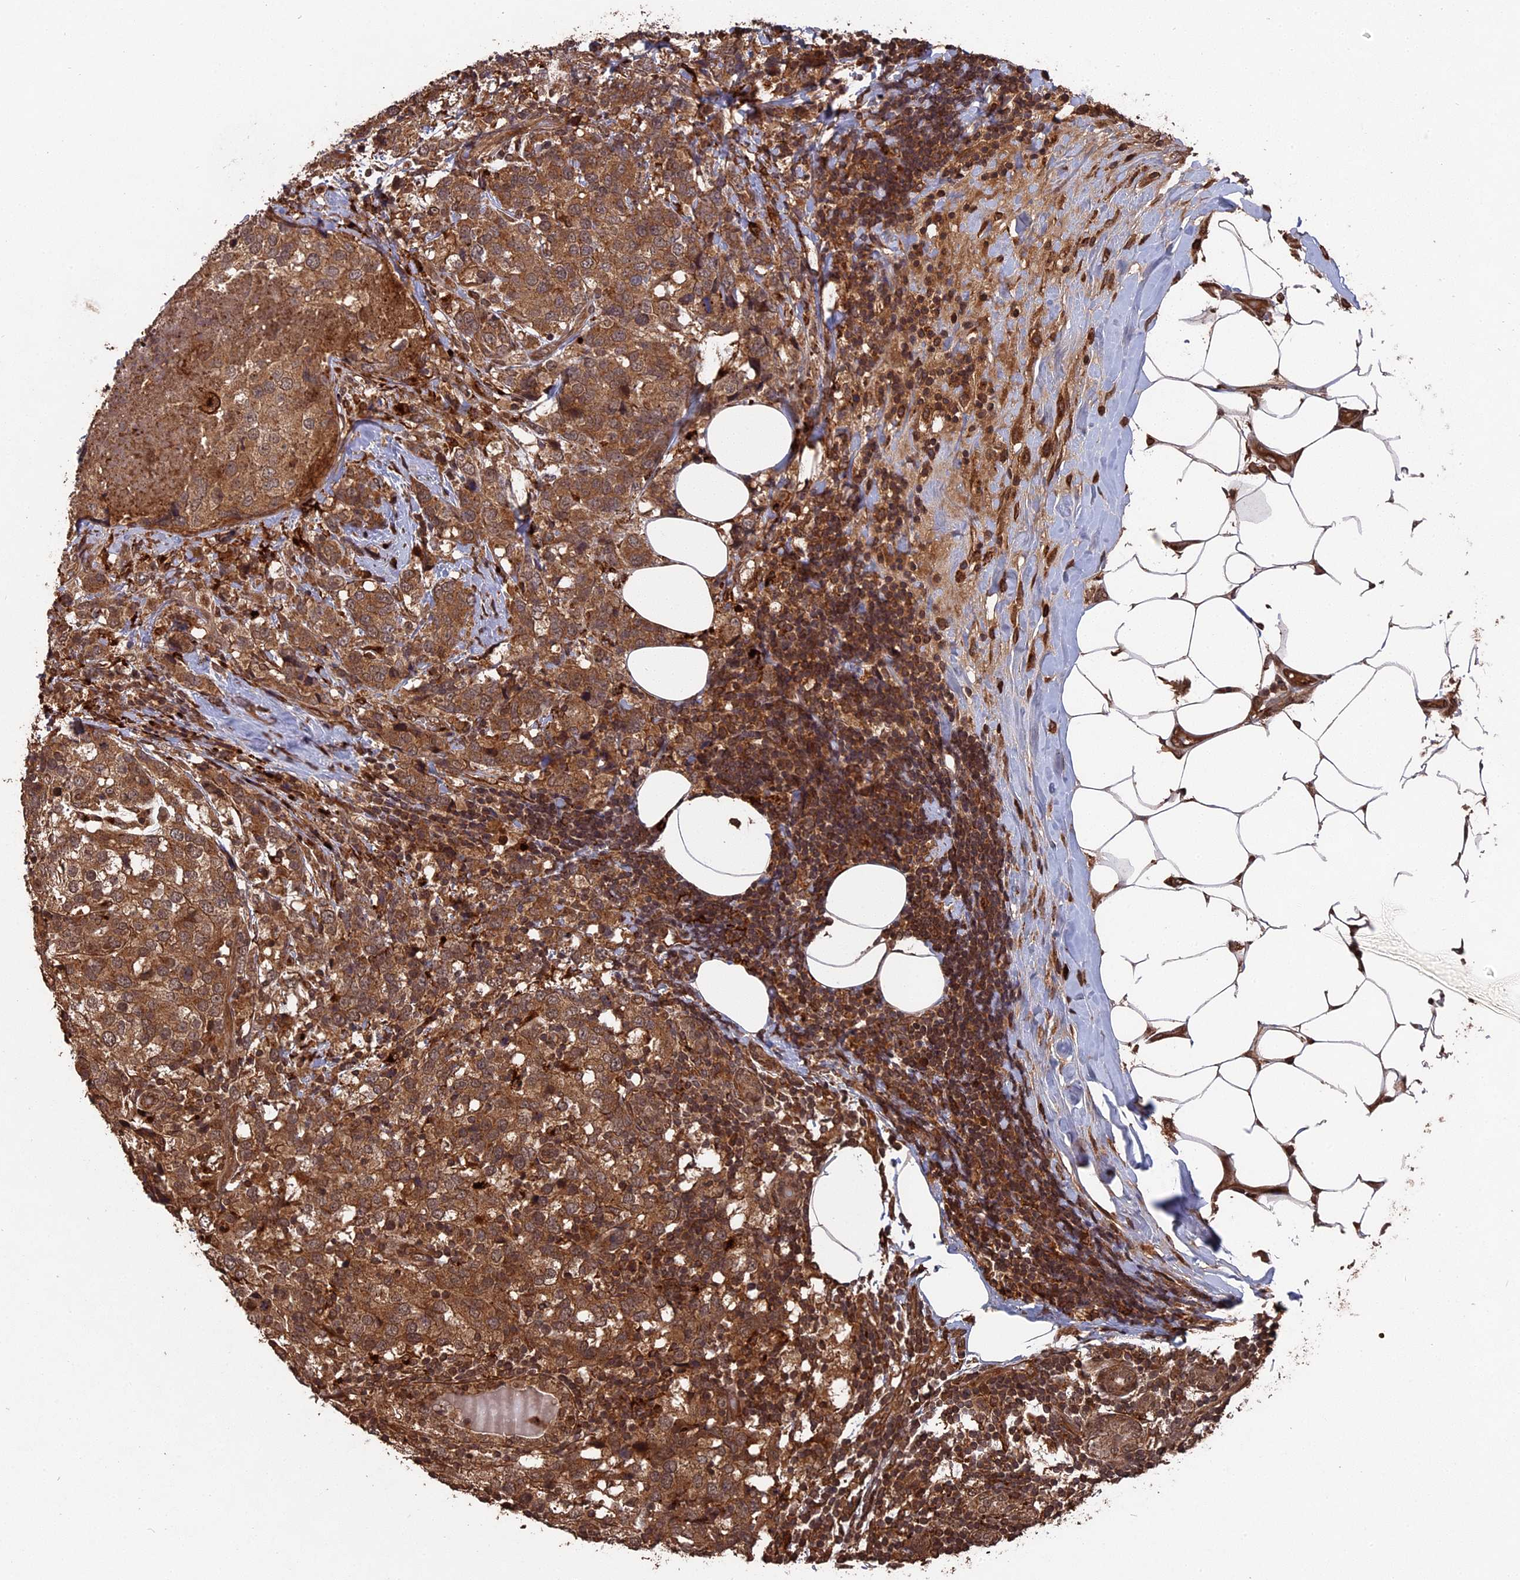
{"staining": {"intensity": "moderate", "quantity": ">75%", "location": "cytoplasmic/membranous"}, "tissue": "breast cancer", "cell_type": "Tumor cells", "image_type": "cancer", "snomed": [{"axis": "morphology", "description": "Lobular carcinoma"}, {"axis": "topography", "description": "Breast"}], "caption": "A brown stain highlights moderate cytoplasmic/membranous expression of a protein in breast cancer tumor cells.", "gene": "TELO2", "patient": {"sex": "female", "age": 59}}